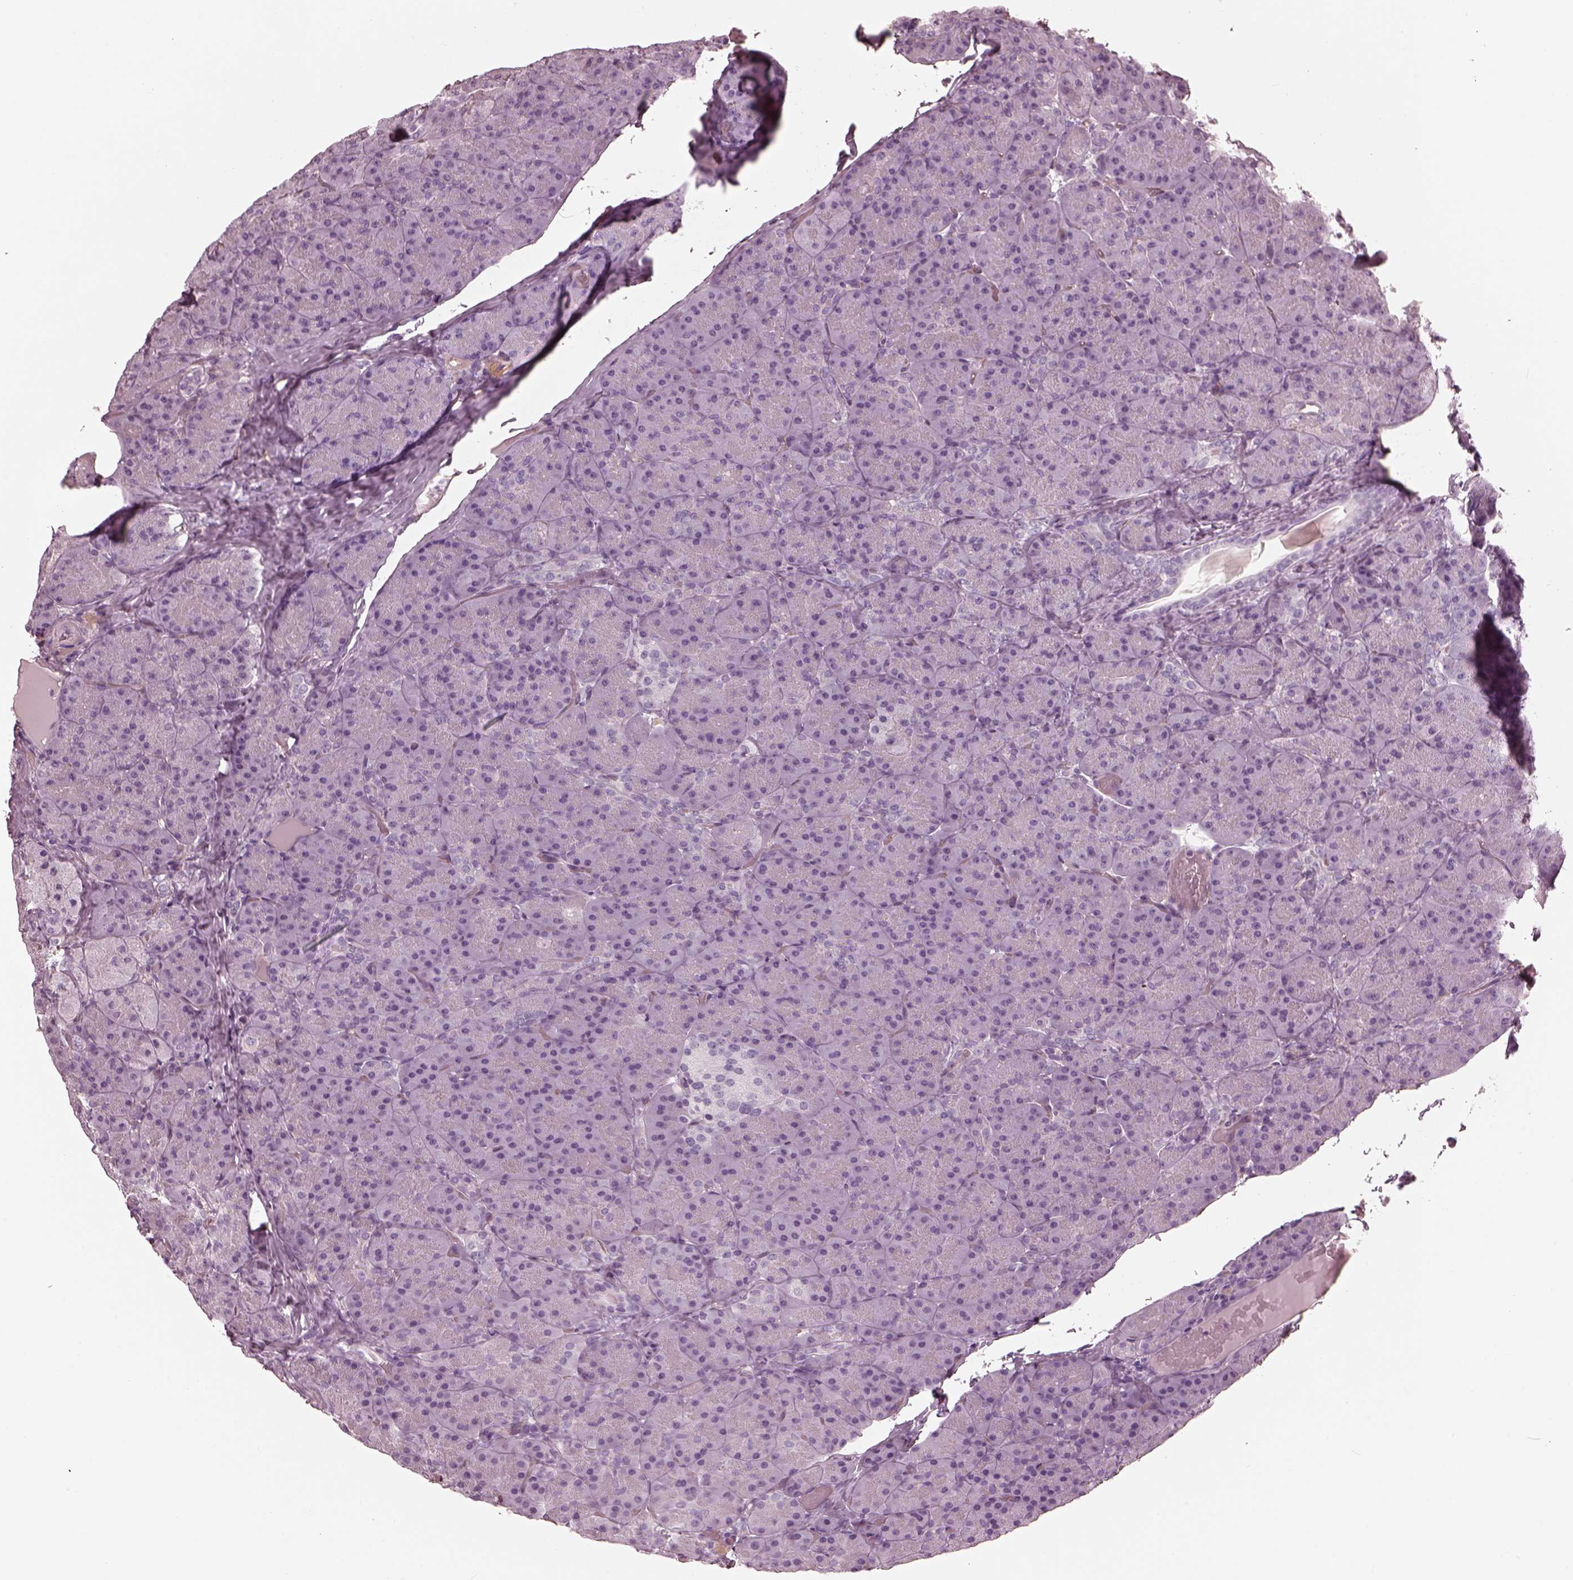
{"staining": {"intensity": "negative", "quantity": "none", "location": "none"}, "tissue": "pancreas", "cell_type": "Exocrine glandular cells", "image_type": "normal", "snomed": [{"axis": "morphology", "description": "Normal tissue, NOS"}, {"axis": "topography", "description": "Pancreas"}], "caption": "This is an immunohistochemistry histopathology image of unremarkable human pancreas. There is no positivity in exocrine glandular cells.", "gene": "EIF4E1B", "patient": {"sex": "male", "age": 57}}